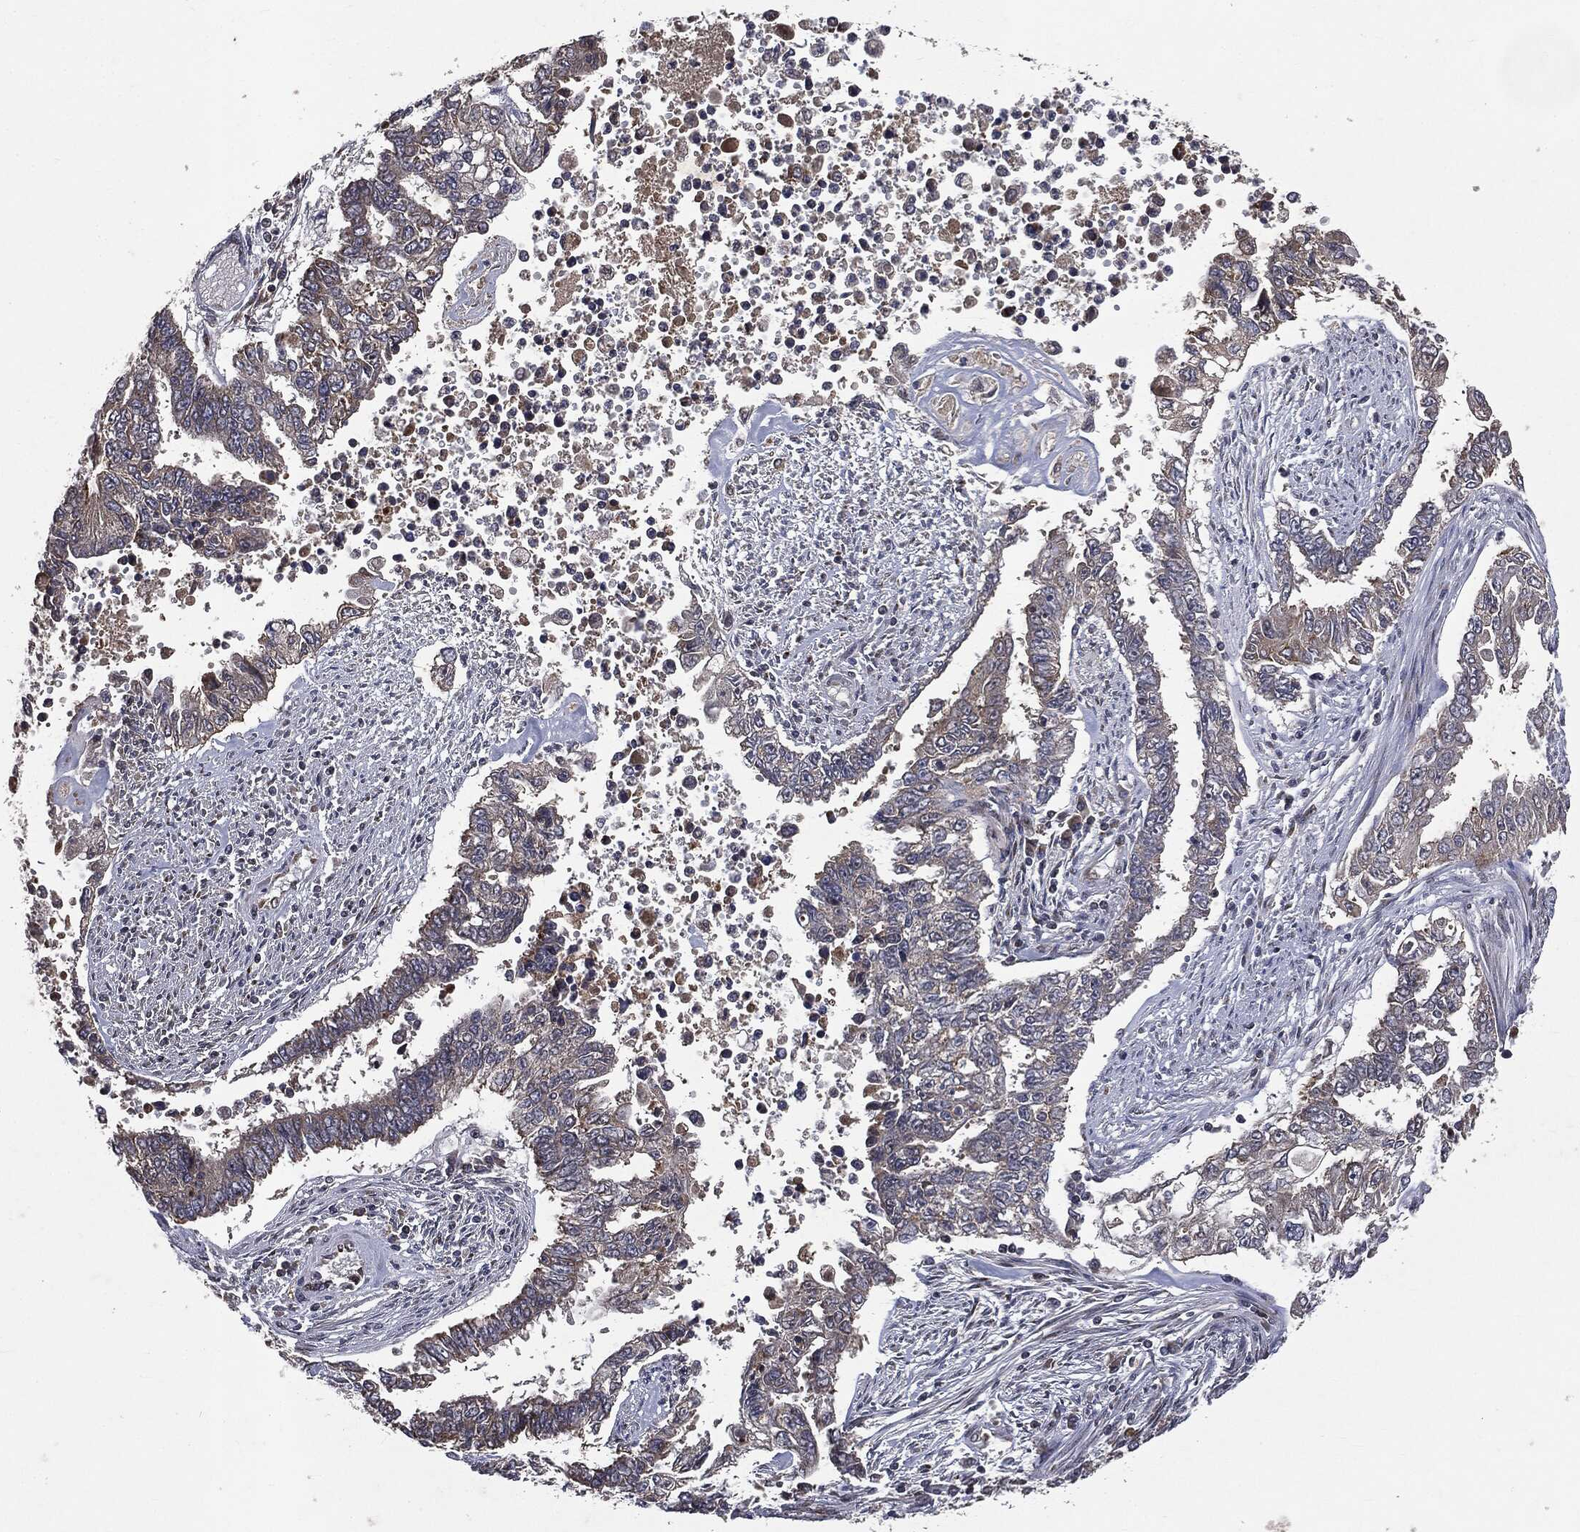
{"staining": {"intensity": "weak", "quantity": "<25%", "location": "cytoplasmic/membranous"}, "tissue": "endometrial cancer", "cell_type": "Tumor cells", "image_type": "cancer", "snomed": [{"axis": "morphology", "description": "Adenocarcinoma, NOS"}, {"axis": "topography", "description": "Uterus"}], "caption": "The immunohistochemistry histopathology image has no significant staining in tumor cells of endometrial adenocarcinoma tissue. (IHC, brightfield microscopy, high magnification).", "gene": "PLPPR2", "patient": {"sex": "female", "age": 59}}